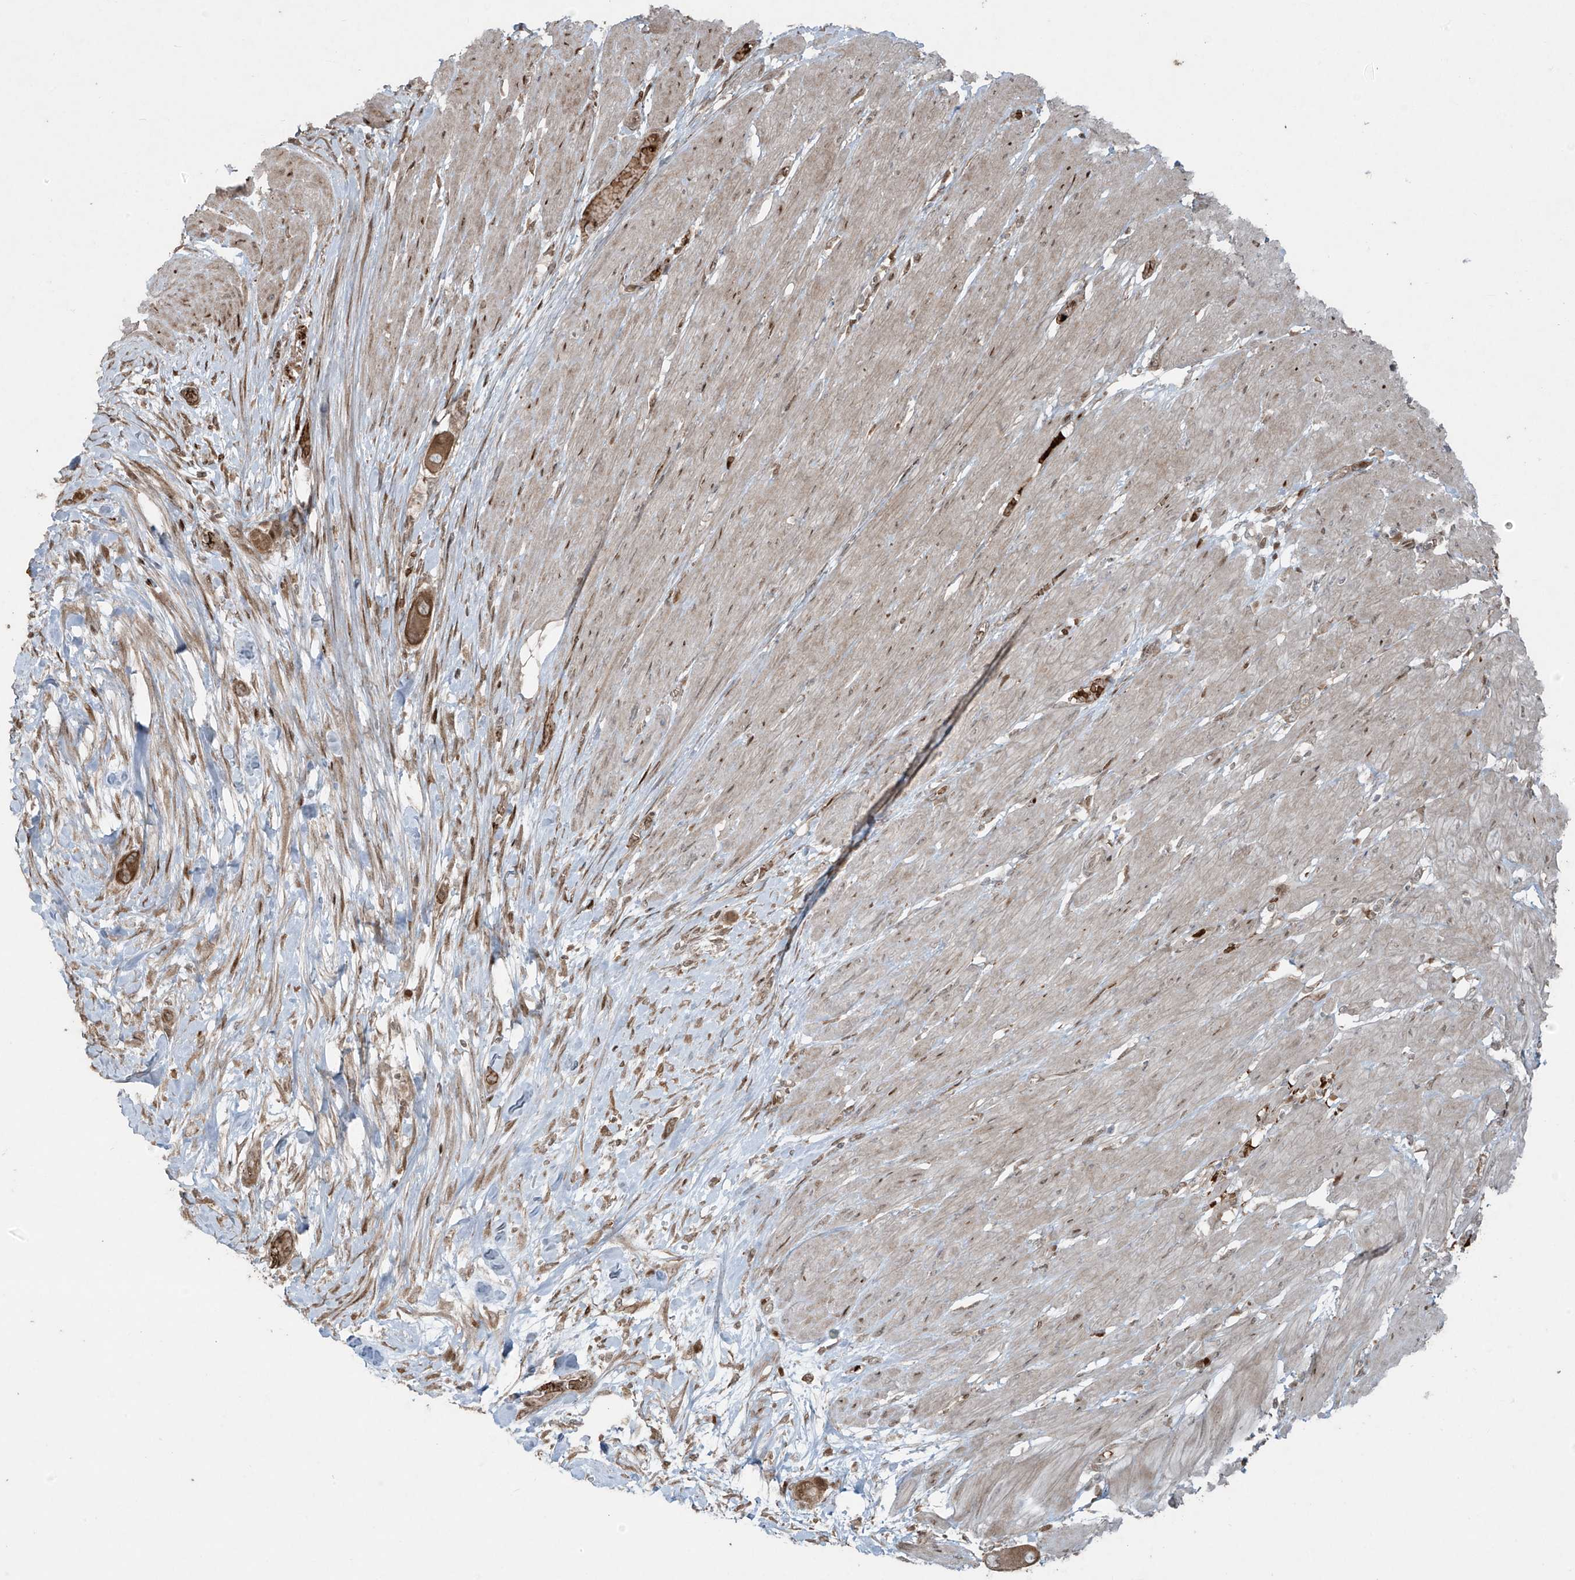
{"staining": {"intensity": "moderate", "quantity": ">75%", "location": "cytoplasmic/membranous"}, "tissue": "pancreatic cancer", "cell_type": "Tumor cells", "image_type": "cancer", "snomed": [{"axis": "morphology", "description": "Adenocarcinoma, NOS"}, {"axis": "topography", "description": "Pancreas"}], "caption": "About >75% of tumor cells in pancreatic cancer (adenocarcinoma) display moderate cytoplasmic/membranous protein positivity as visualized by brown immunohistochemical staining.", "gene": "TTC22", "patient": {"sex": "male", "age": 68}}